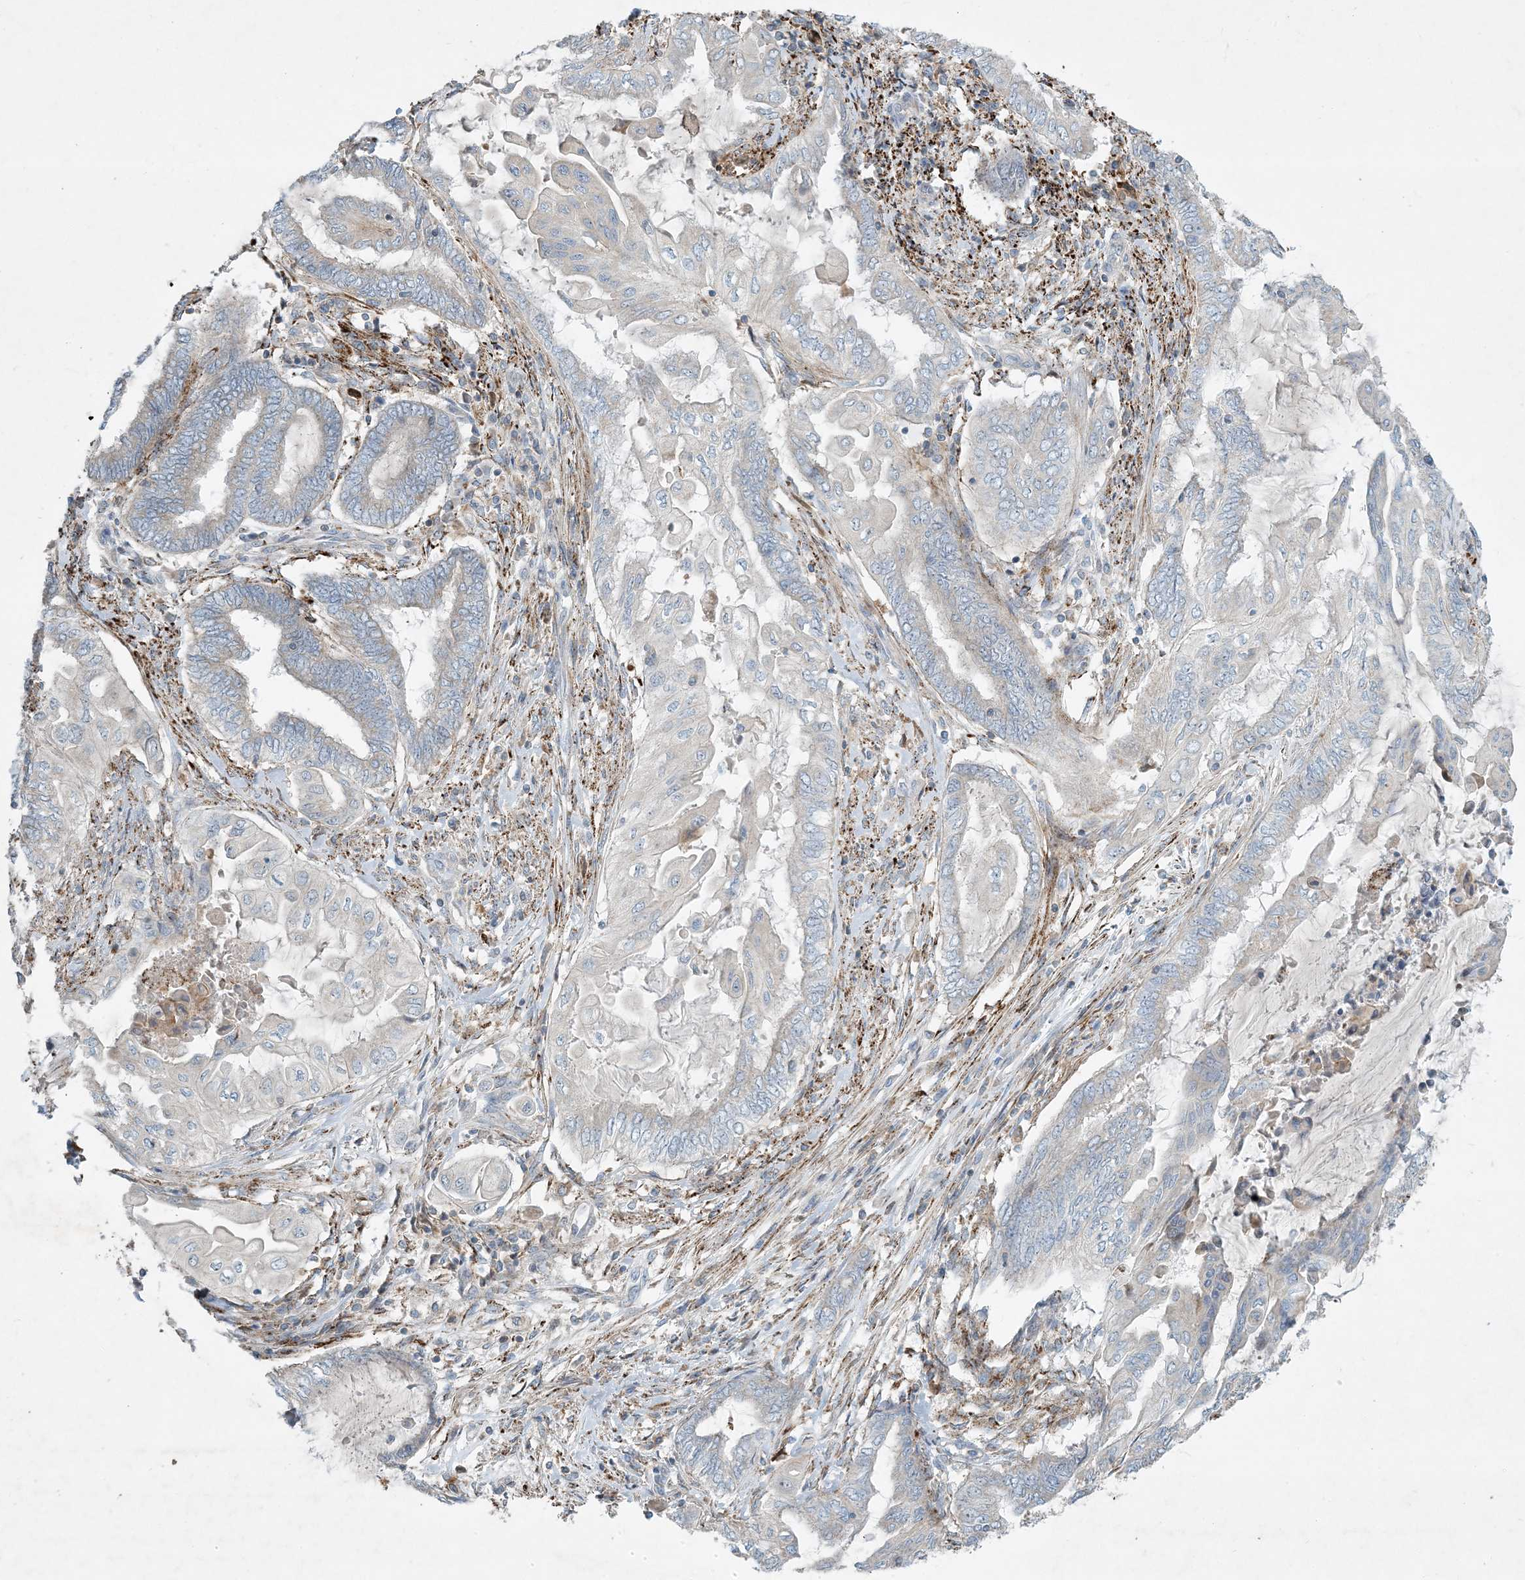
{"staining": {"intensity": "negative", "quantity": "none", "location": "none"}, "tissue": "endometrial cancer", "cell_type": "Tumor cells", "image_type": "cancer", "snomed": [{"axis": "morphology", "description": "Adenocarcinoma, NOS"}, {"axis": "topography", "description": "Uterus"}, {"axis": "topography", "description": "Endometrium"}], "caption": "Immunohistochemistry histopathology image of adenocarcinoma (endometrial) stained for a protein (brown), which demonstrates no staining in tumor cells.", "gene": "LTN1", "patient": {"sex": "female", "age": 70}}